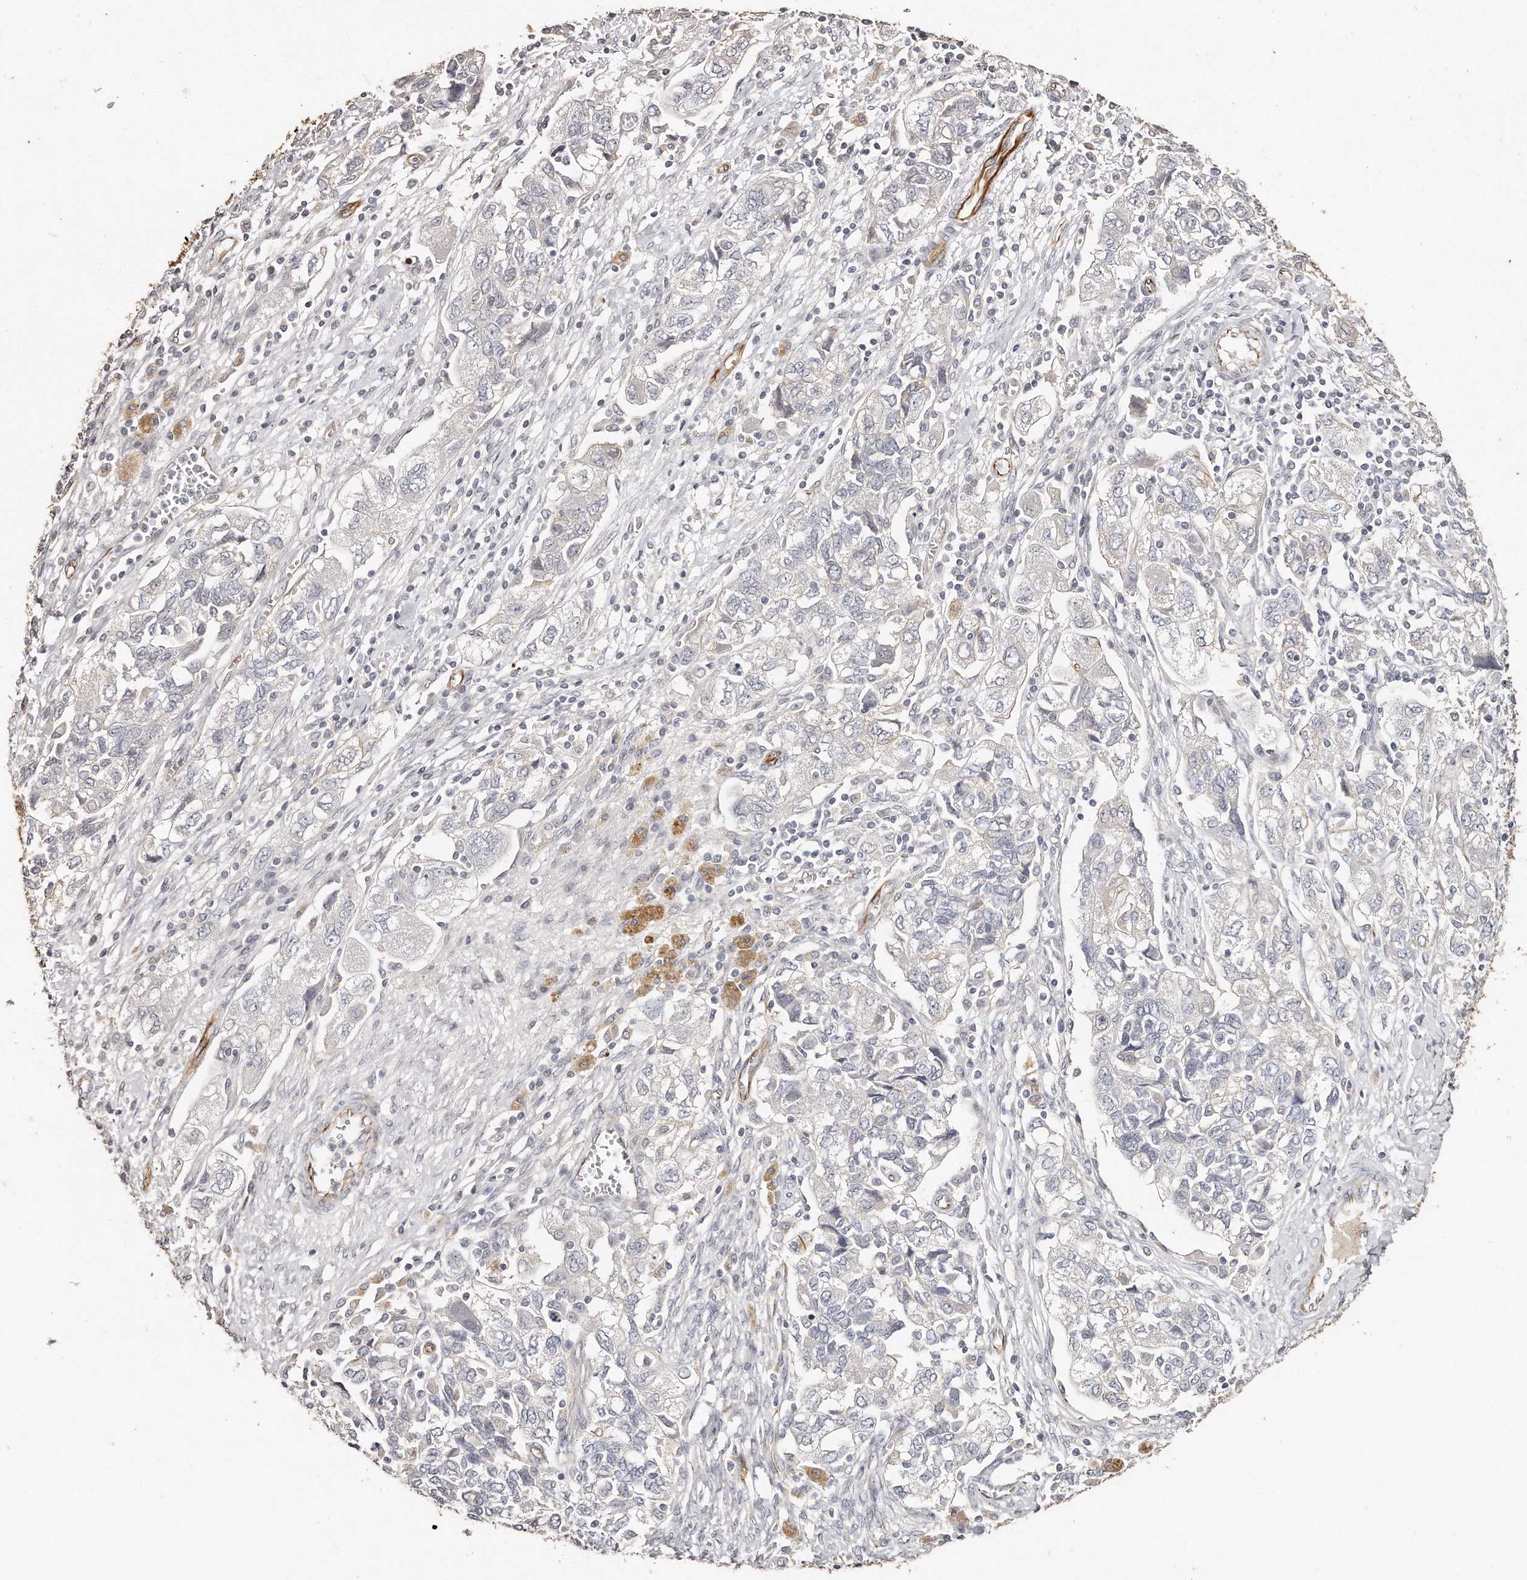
{"staining": {"intensity": "negative", "quantity": "none", "location": "none"}, "tissue": "ovarian cancer", "cell_type": "Tumor cells", "image_type": "cancer", "snomed": [{"axis": "morphology", "description": "Carcinoma, NOS"}, {"axis": "morphology", "description": "Cystadenocarcinoma, serous, NOS"}, {"axis": "topography", "description": "Ovary"}], "caption": "DAB immunohistochemical staining of carcinoma (ovarian) shows no significant expression in tumor cells.", "gene": "ZYG11A", "patient": {"sex": "female", "age": 69}}